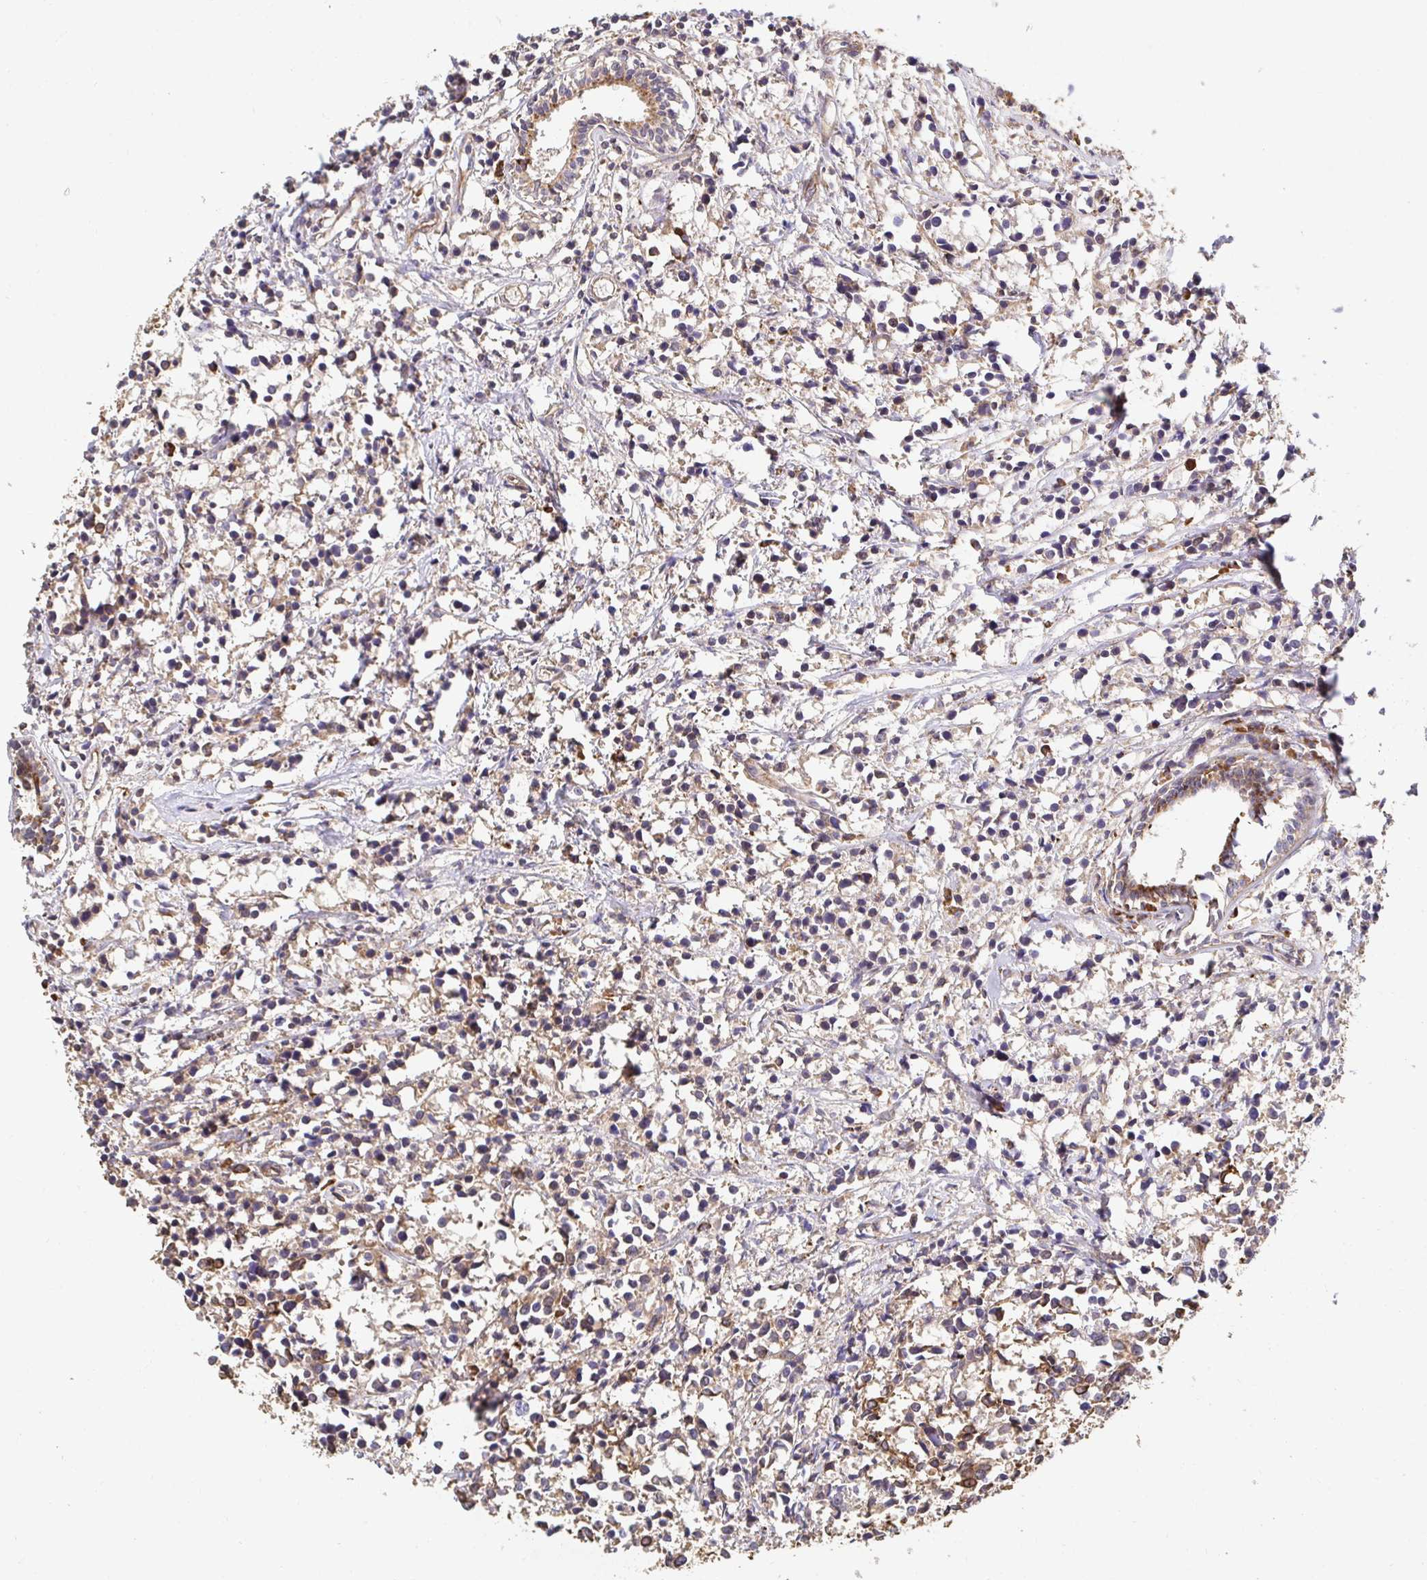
{"staining": {"intensity": "weak", "quantity": "25%-75%", "location": "cytoplasmic/membranous"}, "tissue": "breast cancer", "cell_type": "Tumor cells", "image_type": "cancer", "snomed": [{"axis": "morphology", "description": "Duct carcinoma"}, {"axis": "topography", "description": "Breast"}], "caption": "Breast cancer tissue displays weak cytoplasmic/membranous positivity in approximately 25%-75% of tumor cells, visualized by immunohistochemistry. (Stains: DAB in brown, nuclei in blue, Microscopy: brightfield microscopy at high magnification).", "gene": "APBB1", "patient": {"sex": "female", "age": 80}}